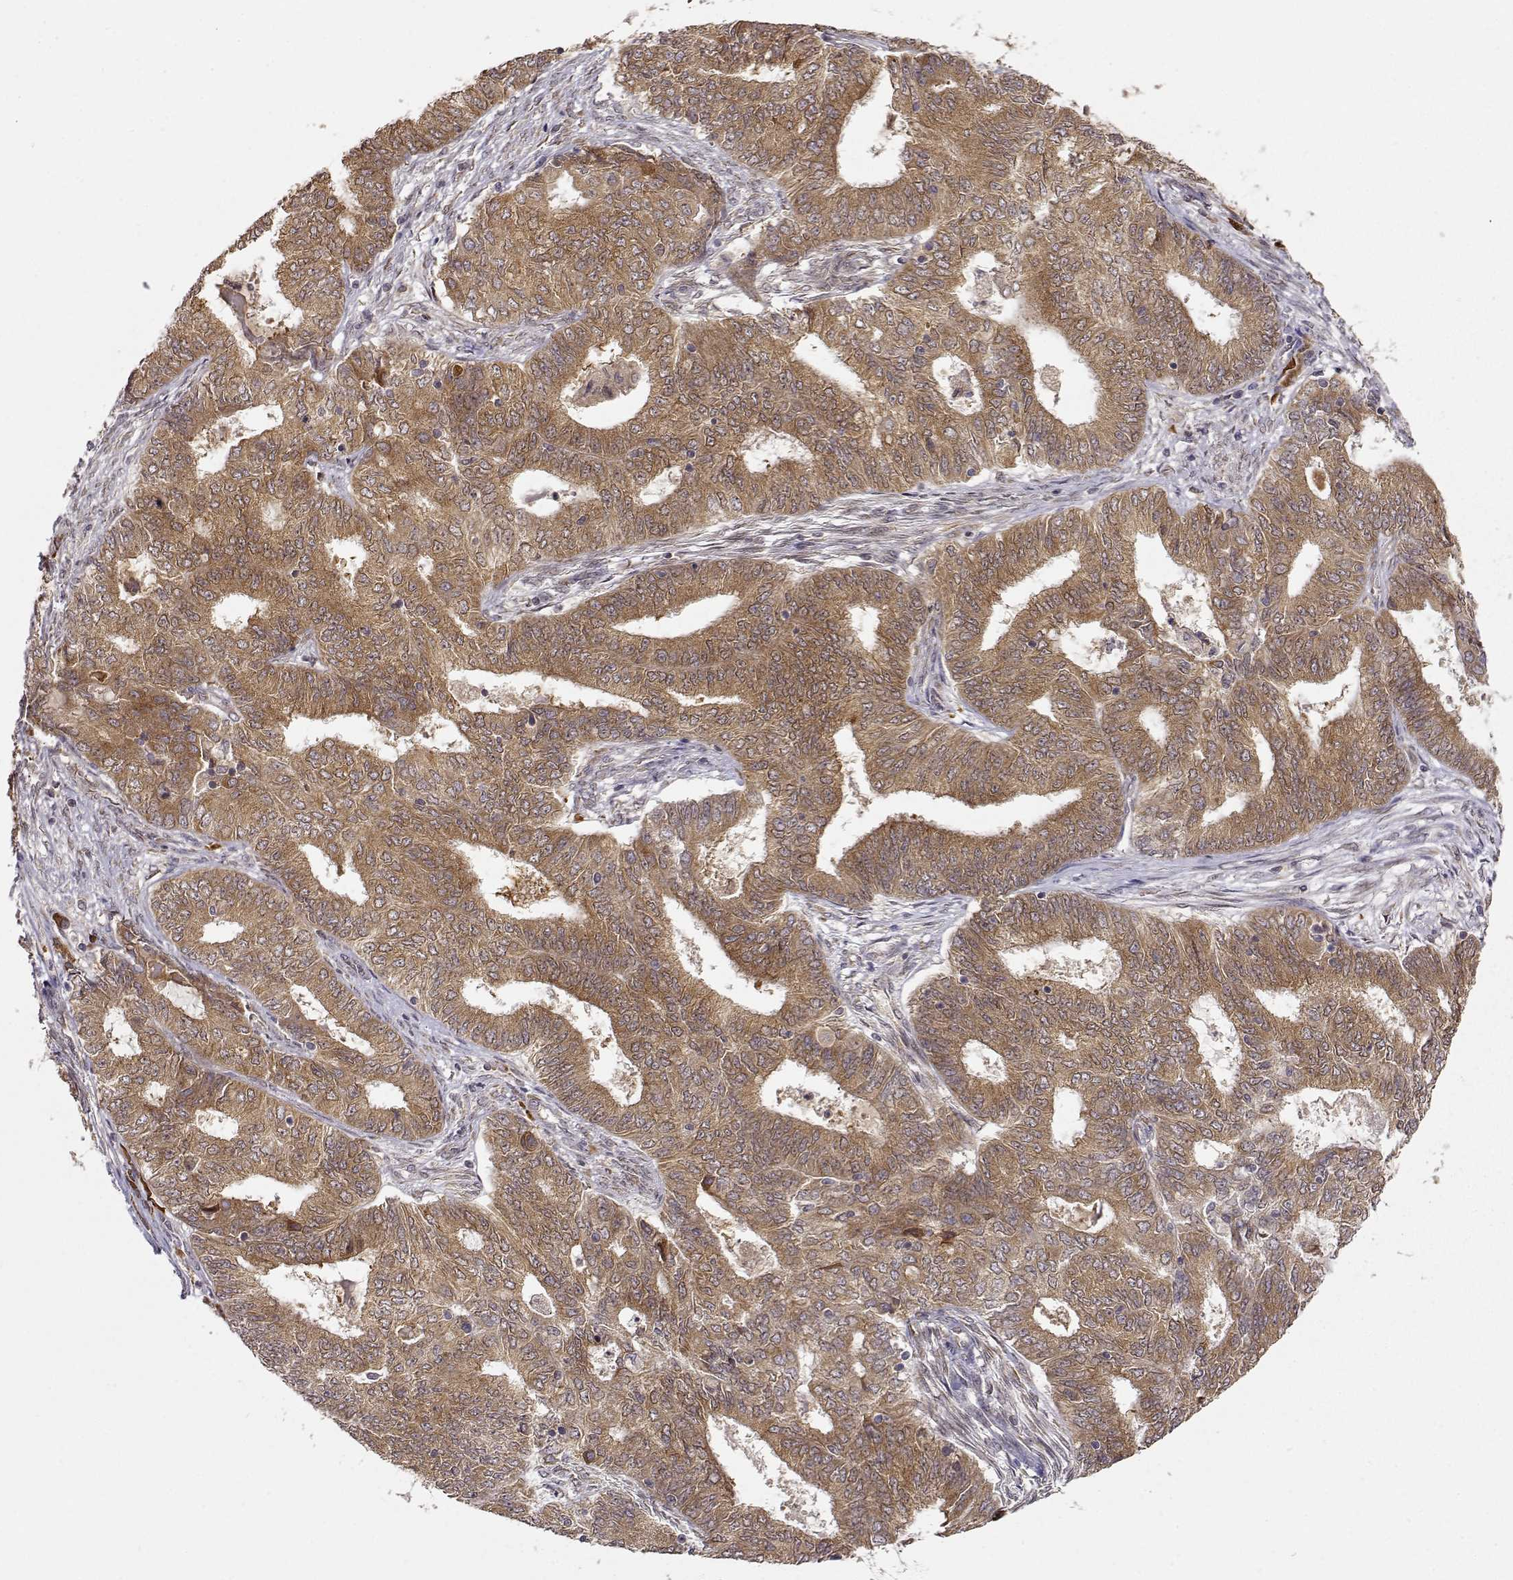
{"staining": {"intensity": "moderate", "quantity": ">75%", "location": "cytoplasmic/membranous"}, "tissue": "endometrial cancer", "cell_type": "Tumor cells", "image_type": "cancer", "snomed": [{"axis": "morphology", "description": "Adenocarcinoma, NOS"}, {"axis": "topography", "description": "Endometrium"}], "caption": "This is an image of immunohistochemistry (IHC) staining of endometrial cancer (adenocarcinoma), which shows moderate staining in the cytoplasmic/membranous of tumor cells.", "gene": "ERGIC2", "patient": {"sex": "female", "age": 62}}